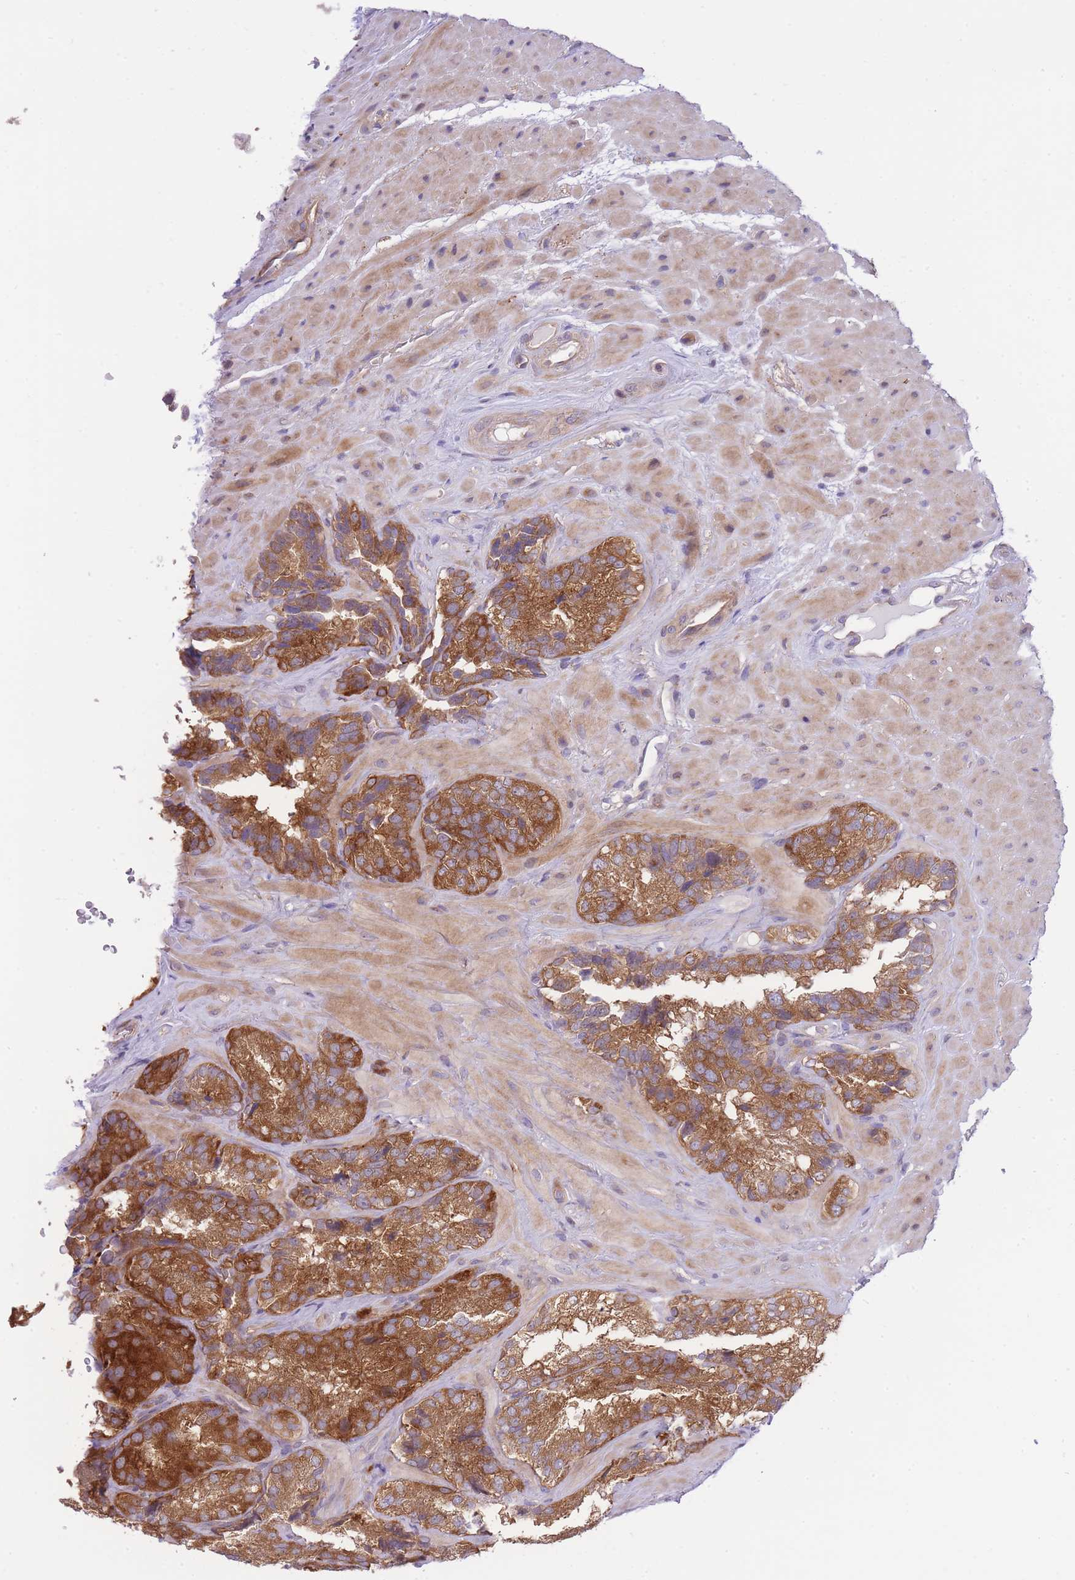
{"staining": {"intensity": "strong", "quantity": ">75%", "location": "cytoplasmic/membranous"}, "tissue": "seminal vesicle", "cell_type": "Glandular cells", "image_type": "normal", "snomed": [{"axis": "morphology", "description": "Normal tissue, NOS"}, {"axis": "topography", "description": "Seminal veicle"}], "caption": "Immunohistochemistry (IHC) staining of benign seminal vesicle, which reveals high levels of strong cytoplasmic/membranous expression in about >75% of glandular cells indicating strong cytoplasmic/membranous protein expression. The staining was performed using DAB (brown) for protein detection and nuclei were counterstained in hematoxylin (blue).", "gene": "EIF2B2", "patient": {"sex": "male", "age": 58}}